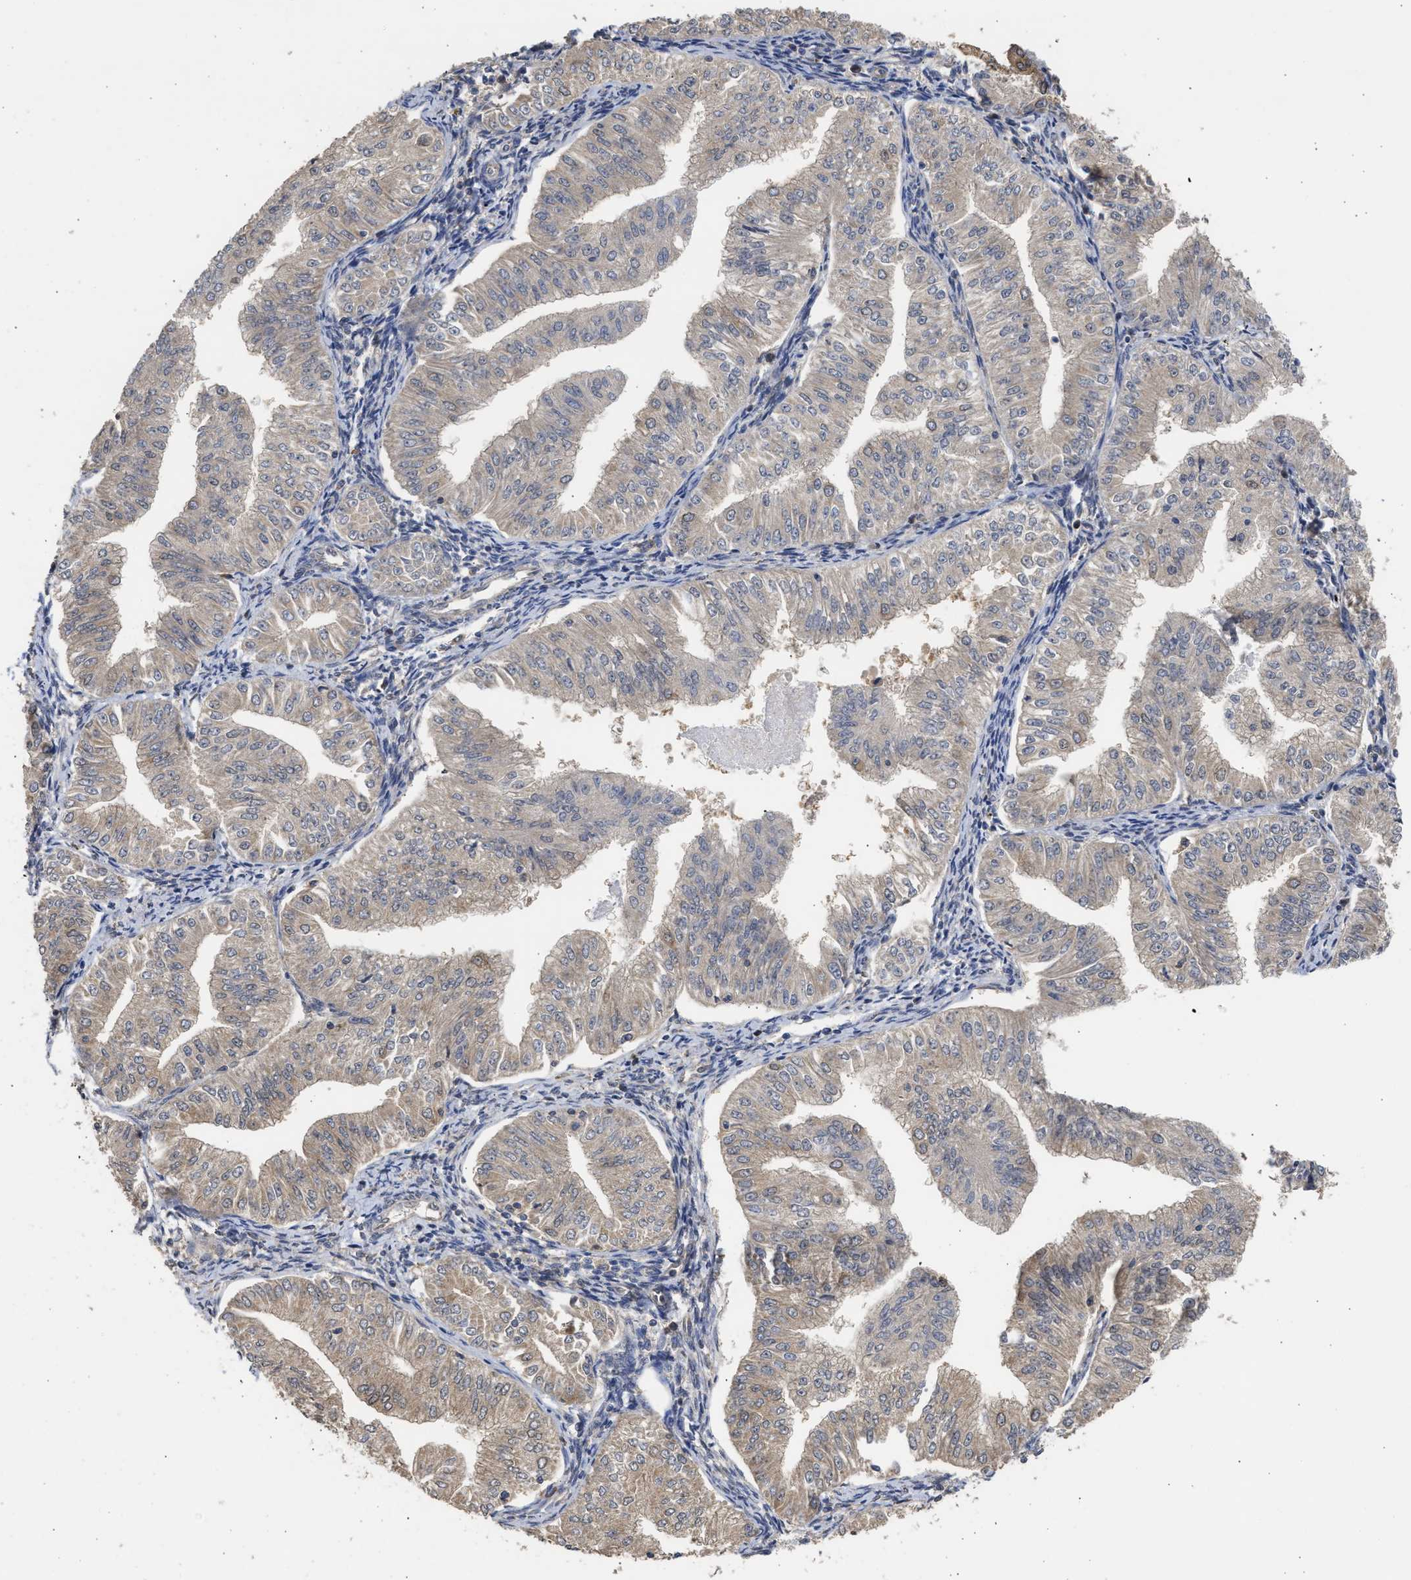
{"staining": {"intensity": "weak", "quantity": ">75%", "location": "cytoplasmic/membranous"}, "tissue": "endometrial cancer", "cell_type": "Tumor cells", "image_type": "cancer", "snomed": [{"axis": "morphology", "description": "Normal tissue, NOS"}, {"axis": "morphology", "description": "Adenocarcinoma, NOS"}, {"axis": "topography", "description": "Endometrium"}], "caption": "Adenocarcinoma (endometrial) stained for a protein (brown) reveals weak cytoplasmic/membranous positive staining in about >75% of tumor cells.", "gene": "DNAJC1", "patient": {"sex": "female", "age": 53}}